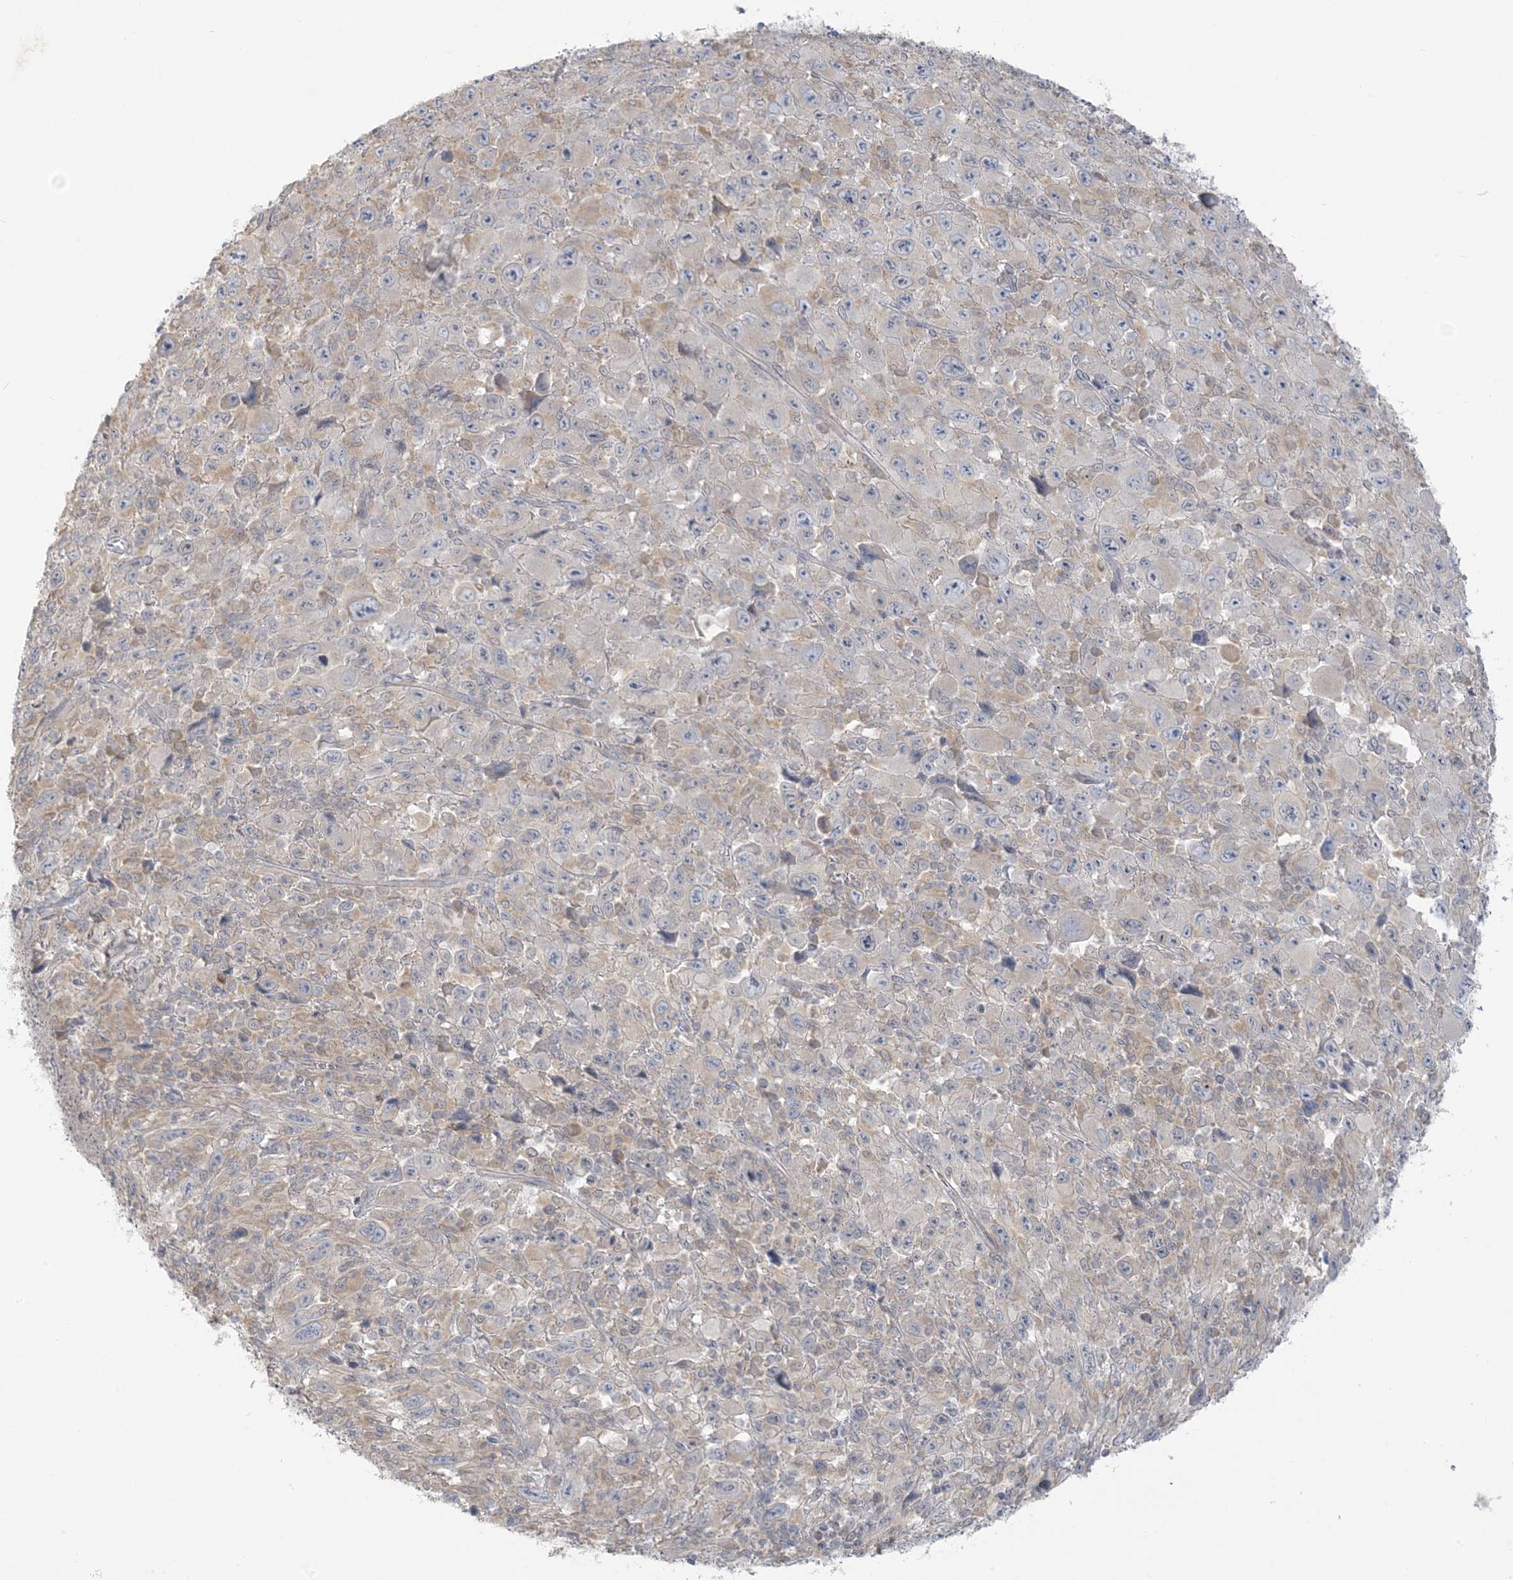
{"staining": {"intensity": "negative", "quantity": "none", "location": "none"}, "tissue": "melanoma", "cell_type": "Tumor cells", "image_type": "cancer", "snomed": [{"axis": "morphology", "description": "Malignant melanoma, Metastatic site"}, {"axis": "topography", "description": "Skin"}], "caption": "Histopathology image shows no protein staining in tumor cells of melanoma tissue.", "gene": "EEFSEC", "patient": {"sex": "female", "age": 56}}